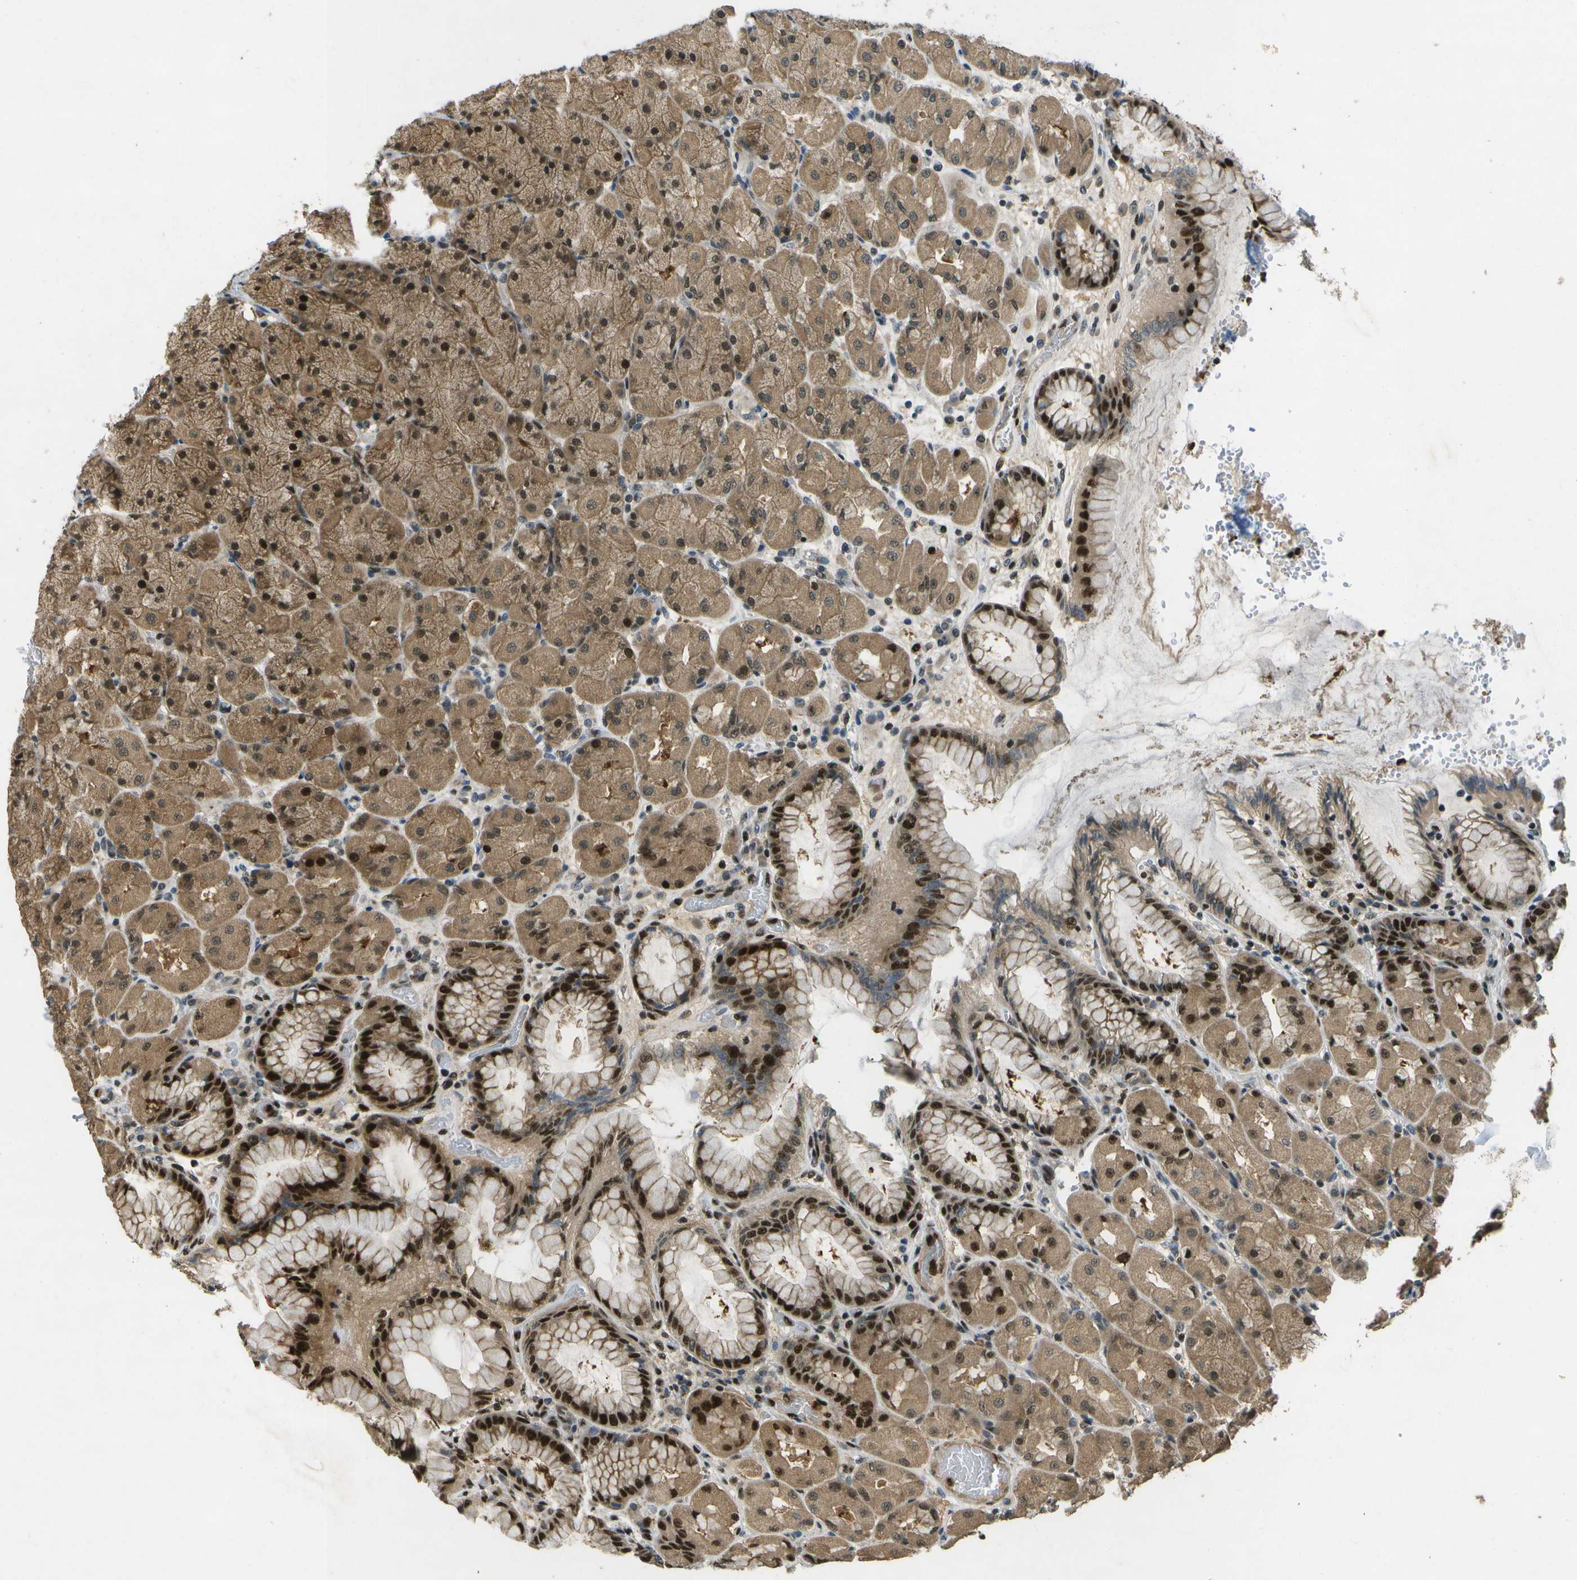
{"staining": {"intensity": "strong", "quantity": ">75%", "location": "cytoplasmic/membranous,nuclear"}, "tissue": "stomach", "cell_type": "Glandular cells", "image_type": "normal", "snomed": [{"axis": "morphology", "description": "Normal tissue, NOS"}, {"axis": "topography", "description": "Stomach, upper"}], "caption": "Stomach stained for a protein exhibits strong cytoplasmic/membranous,nuclear positivity in glandular cells.", "gene": "GANC", "patient": {"sex": "female", "age": 56}}